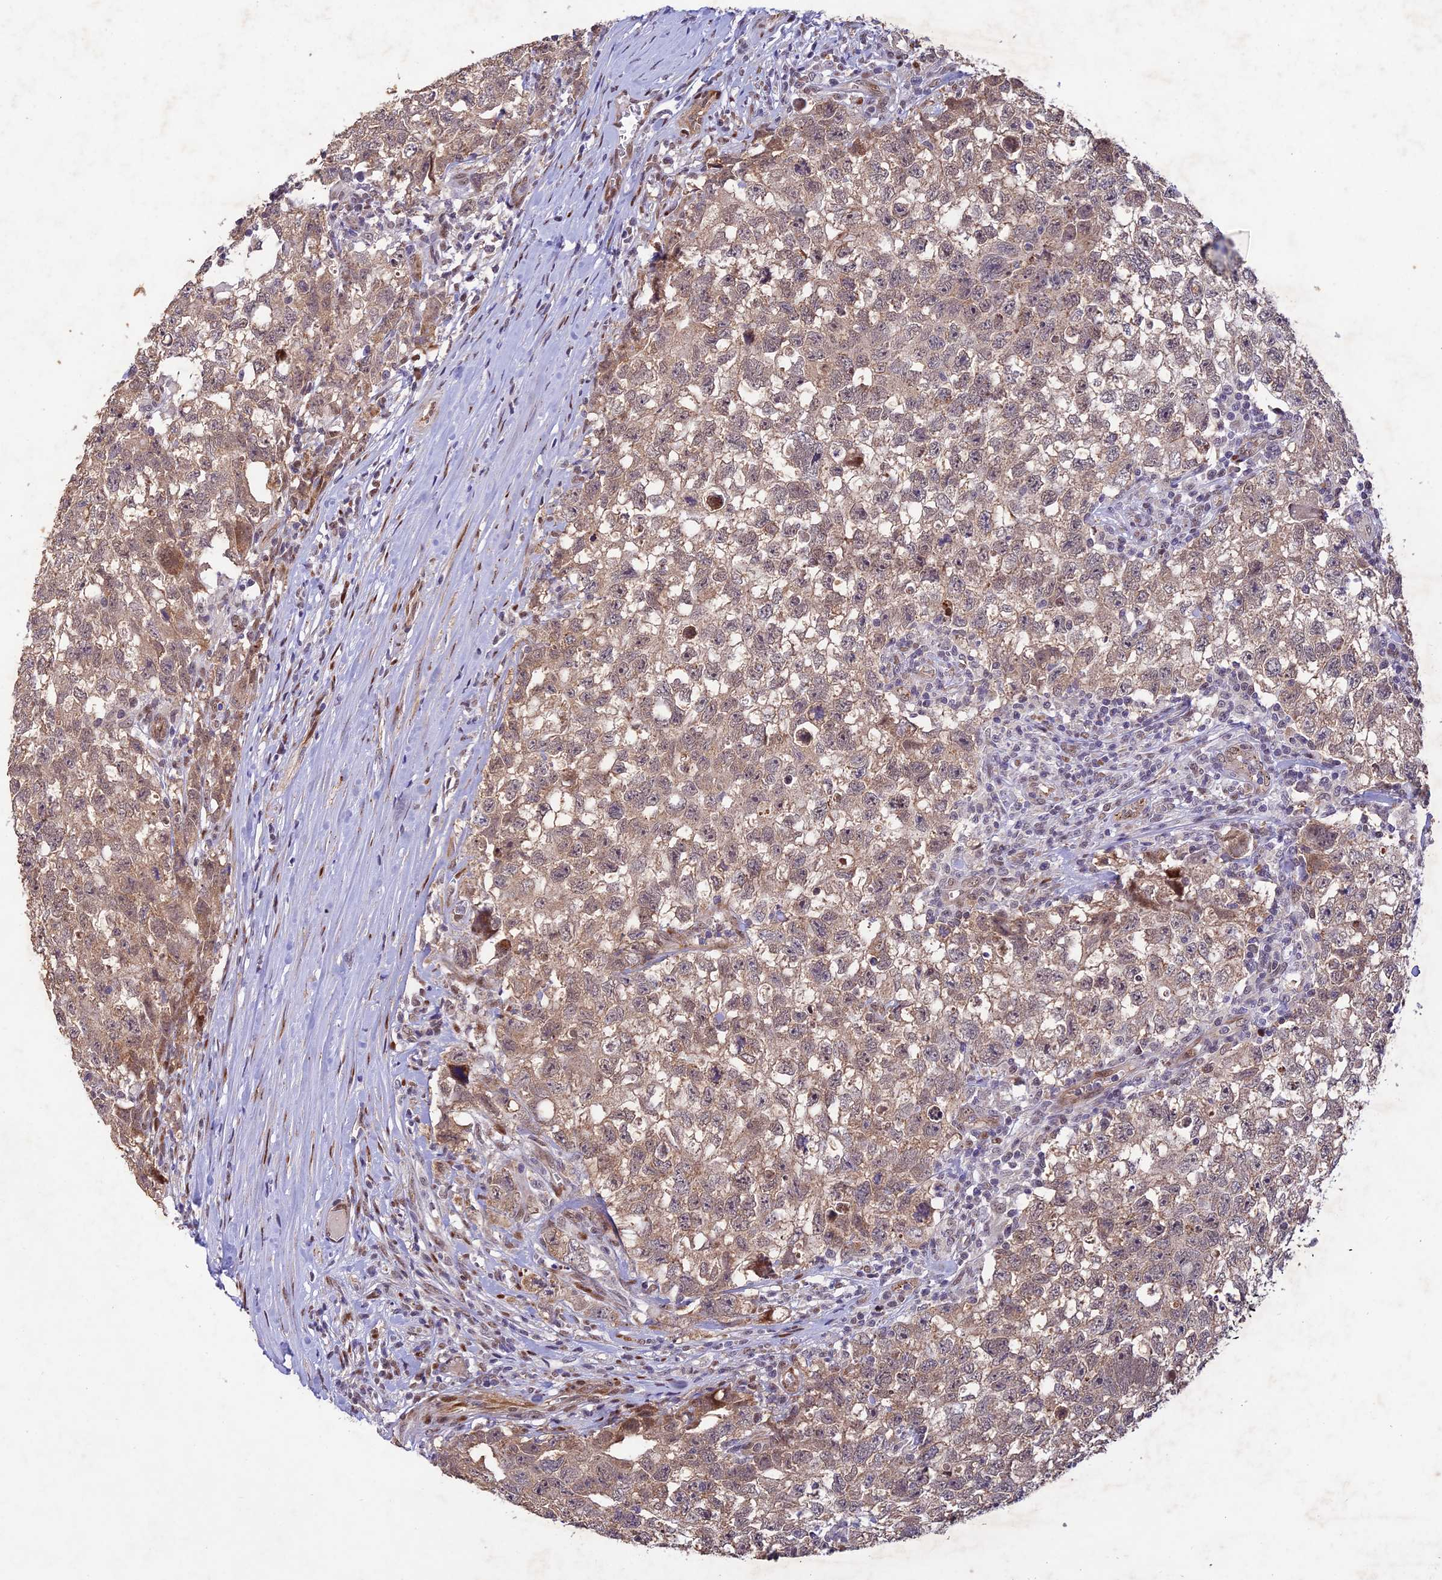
{"staining": {"intensity": "weak", "quantity": "25%-75%", "location": "cytoplasmic/membranous"}, "tissue": "testis cancer", "cell_type": "Tumor cells", "image_type": "cancer", "snomed": [{"axis": "morphology", "description": "Seminoma, NOS"}, {"axis": "morphology", "description": "Carcinoma, Embryonal, NOS"}, {"axis": "topography", "description": "Testis"}], "caption": "Protein expression analysis of testis embryonal carcinoma exhibits weak cytoplasmic/membranous expression in about 25%-75% of tumor cells. Nuclei are stained in blue.", "gene": "WDR55", "patient": {"sex": "male", "age": 29}}